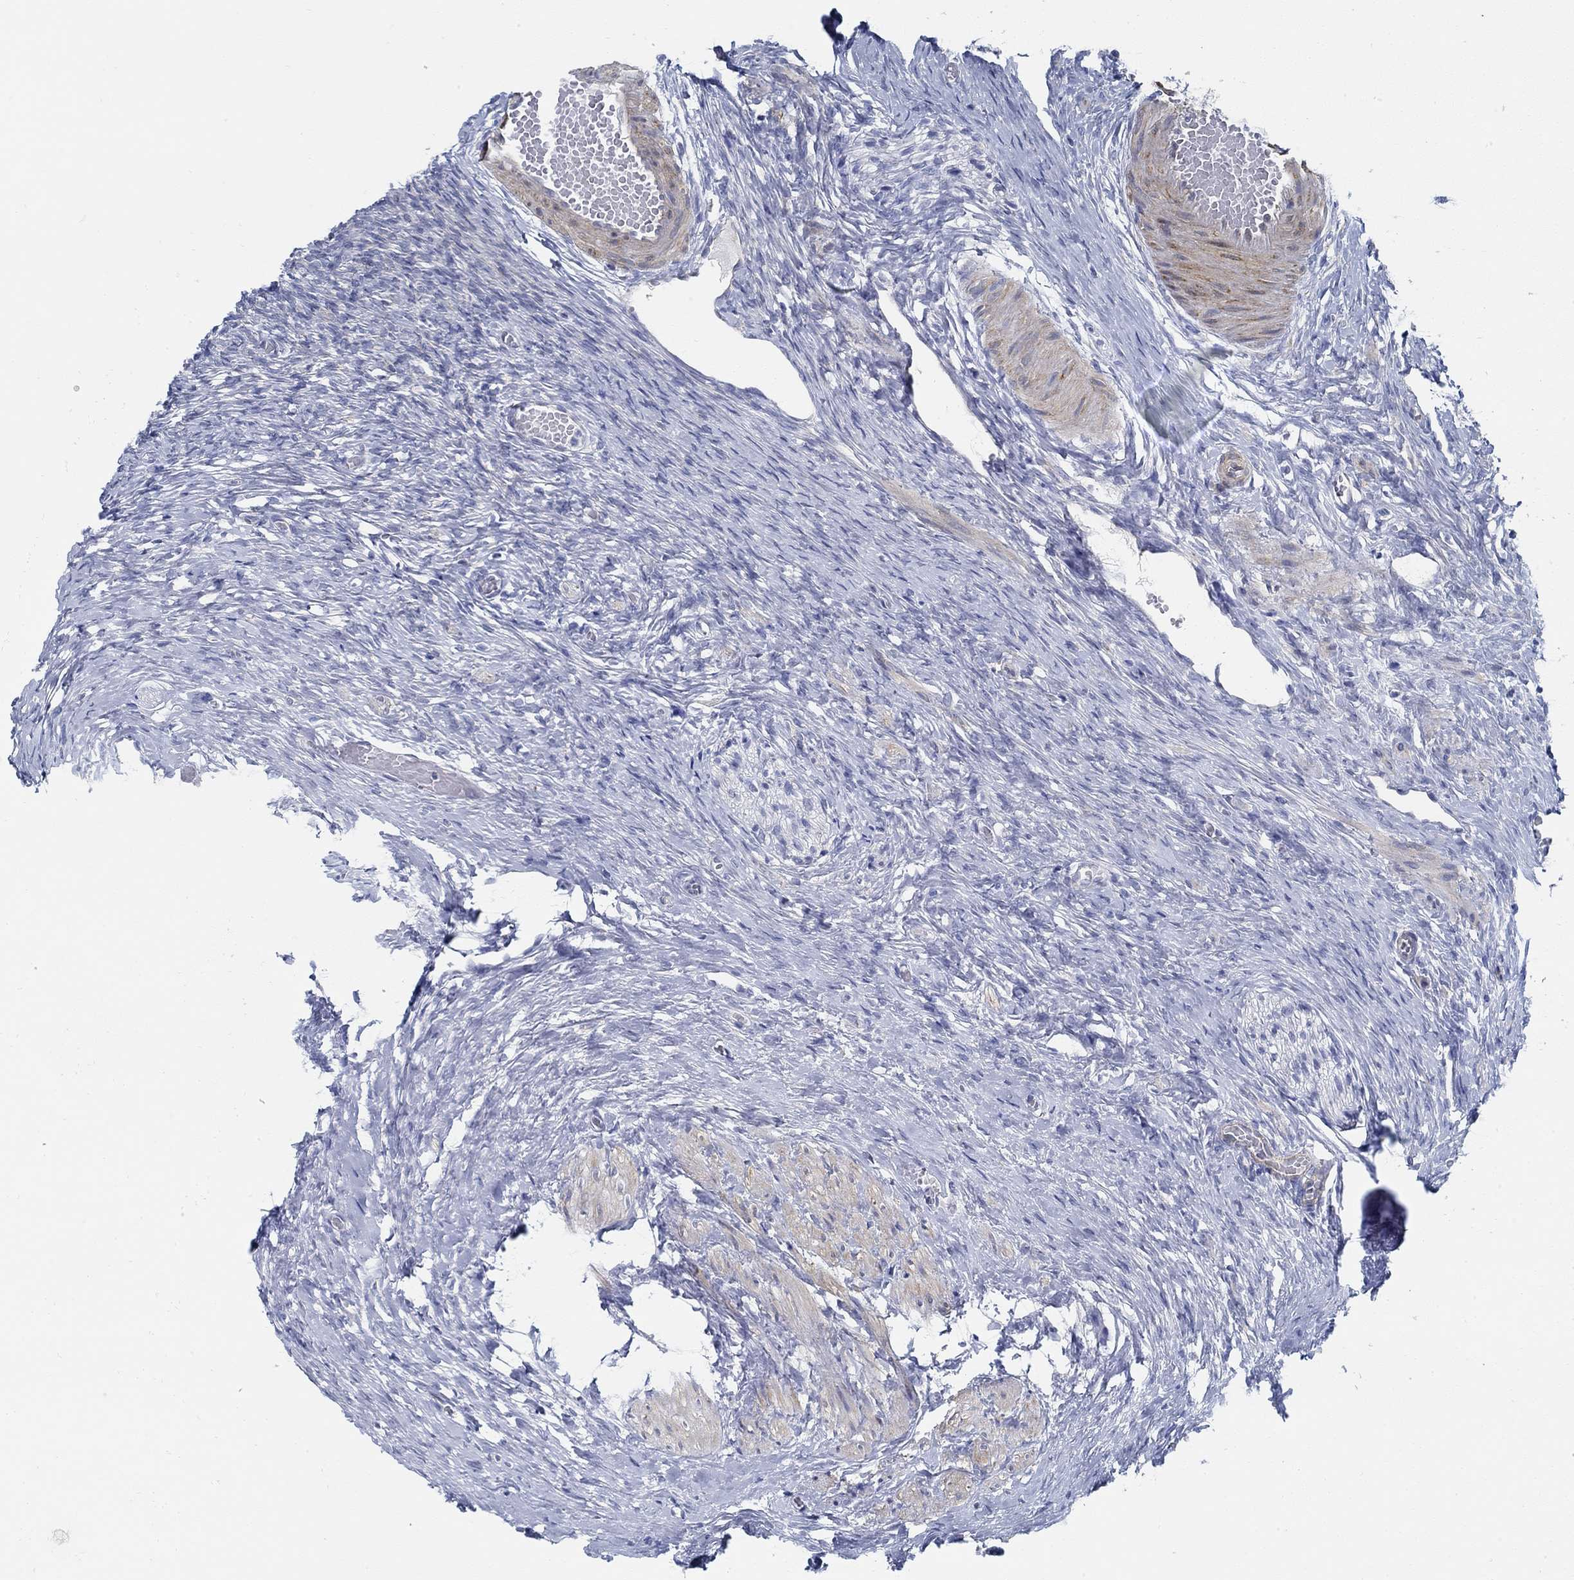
{"staining": {"intensity": "negative", "quantity": "none", "location": "none"}, "tissue": "ovary", "cell_type": "Follicle cells", "image_type": "normal", "snomed": [{"axis": "morphology", "description": "Normal tissue, NOS"}, {"axis": "topography", "description": "Ovary"}], "caption": "DAB (3,3'-diaminobenzidine) immunohistochemical staining of benign human ovary demonstrates no significant positivity in follicle cells. The staining is performed using DAB brown chromogen with nuclei counter-stained in using hematoxylin.", "gene": "C15orf39", "patient": {"sex": "female", "age": 27}}